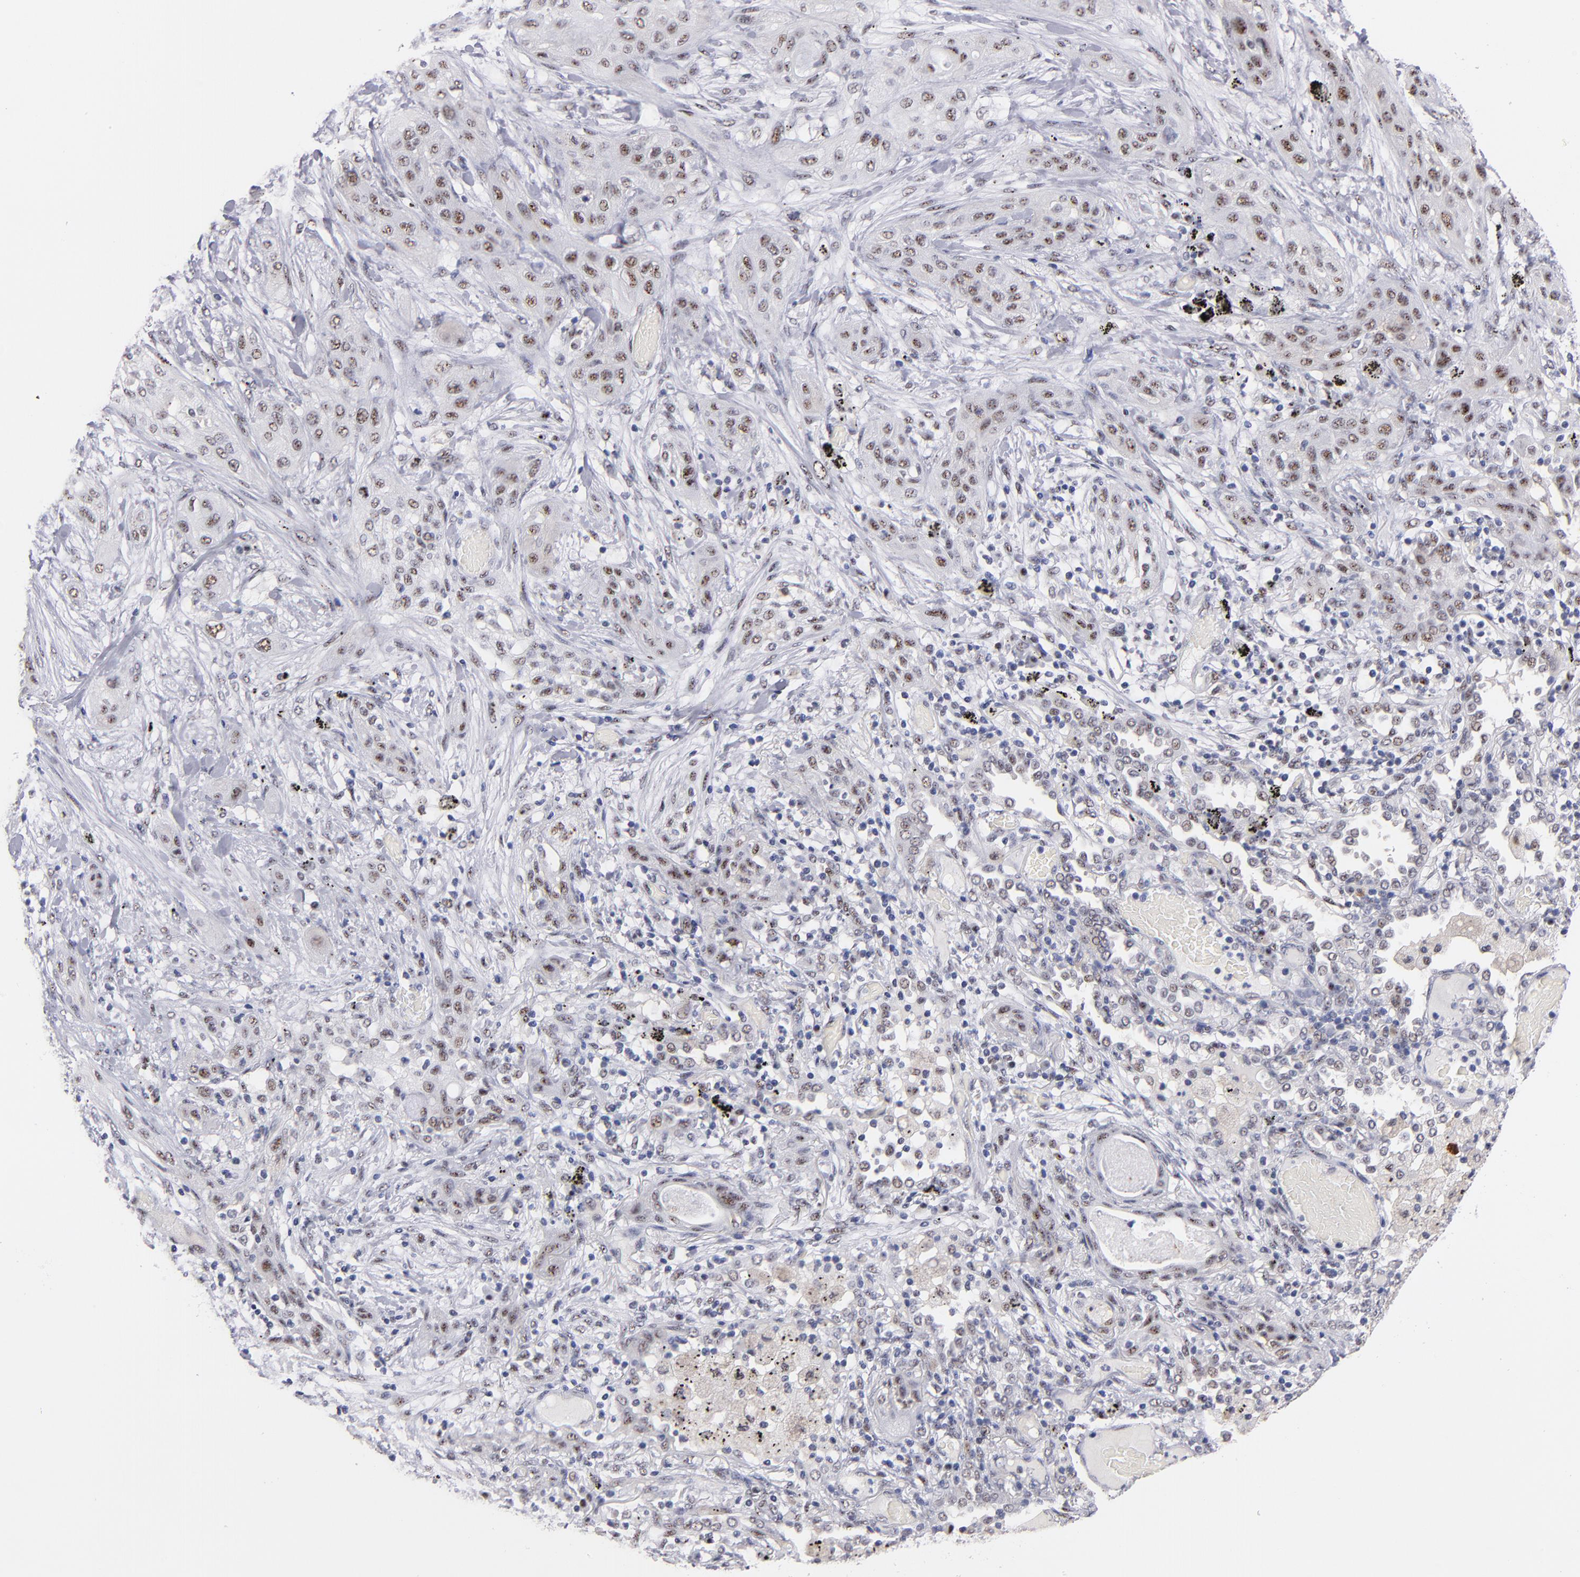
{"staining": {"intensity": "moderate", "quantity": "25%-75%", "location": "nuclear"}, "tissue": "lung cancer", "cell_type": "Tumor cells", "image_type": "cancer", "snomed": [{"axis": "morphology", "description": "Squamous cell carcinoma, NOS"}, {"axis": "topography", "description": "Lung"}], "caption": "A medium amount of moderate nuclear positivity is identified in about 25%-75% of tumor cells in squamous cell carcinoma (lung) tissue. (DAB (3,3'-diaminobenzidine) IHC with brightfield microscopy, high magnification).", "gene": "RAF1", "patient": {"sex": "female", "age": 47}}